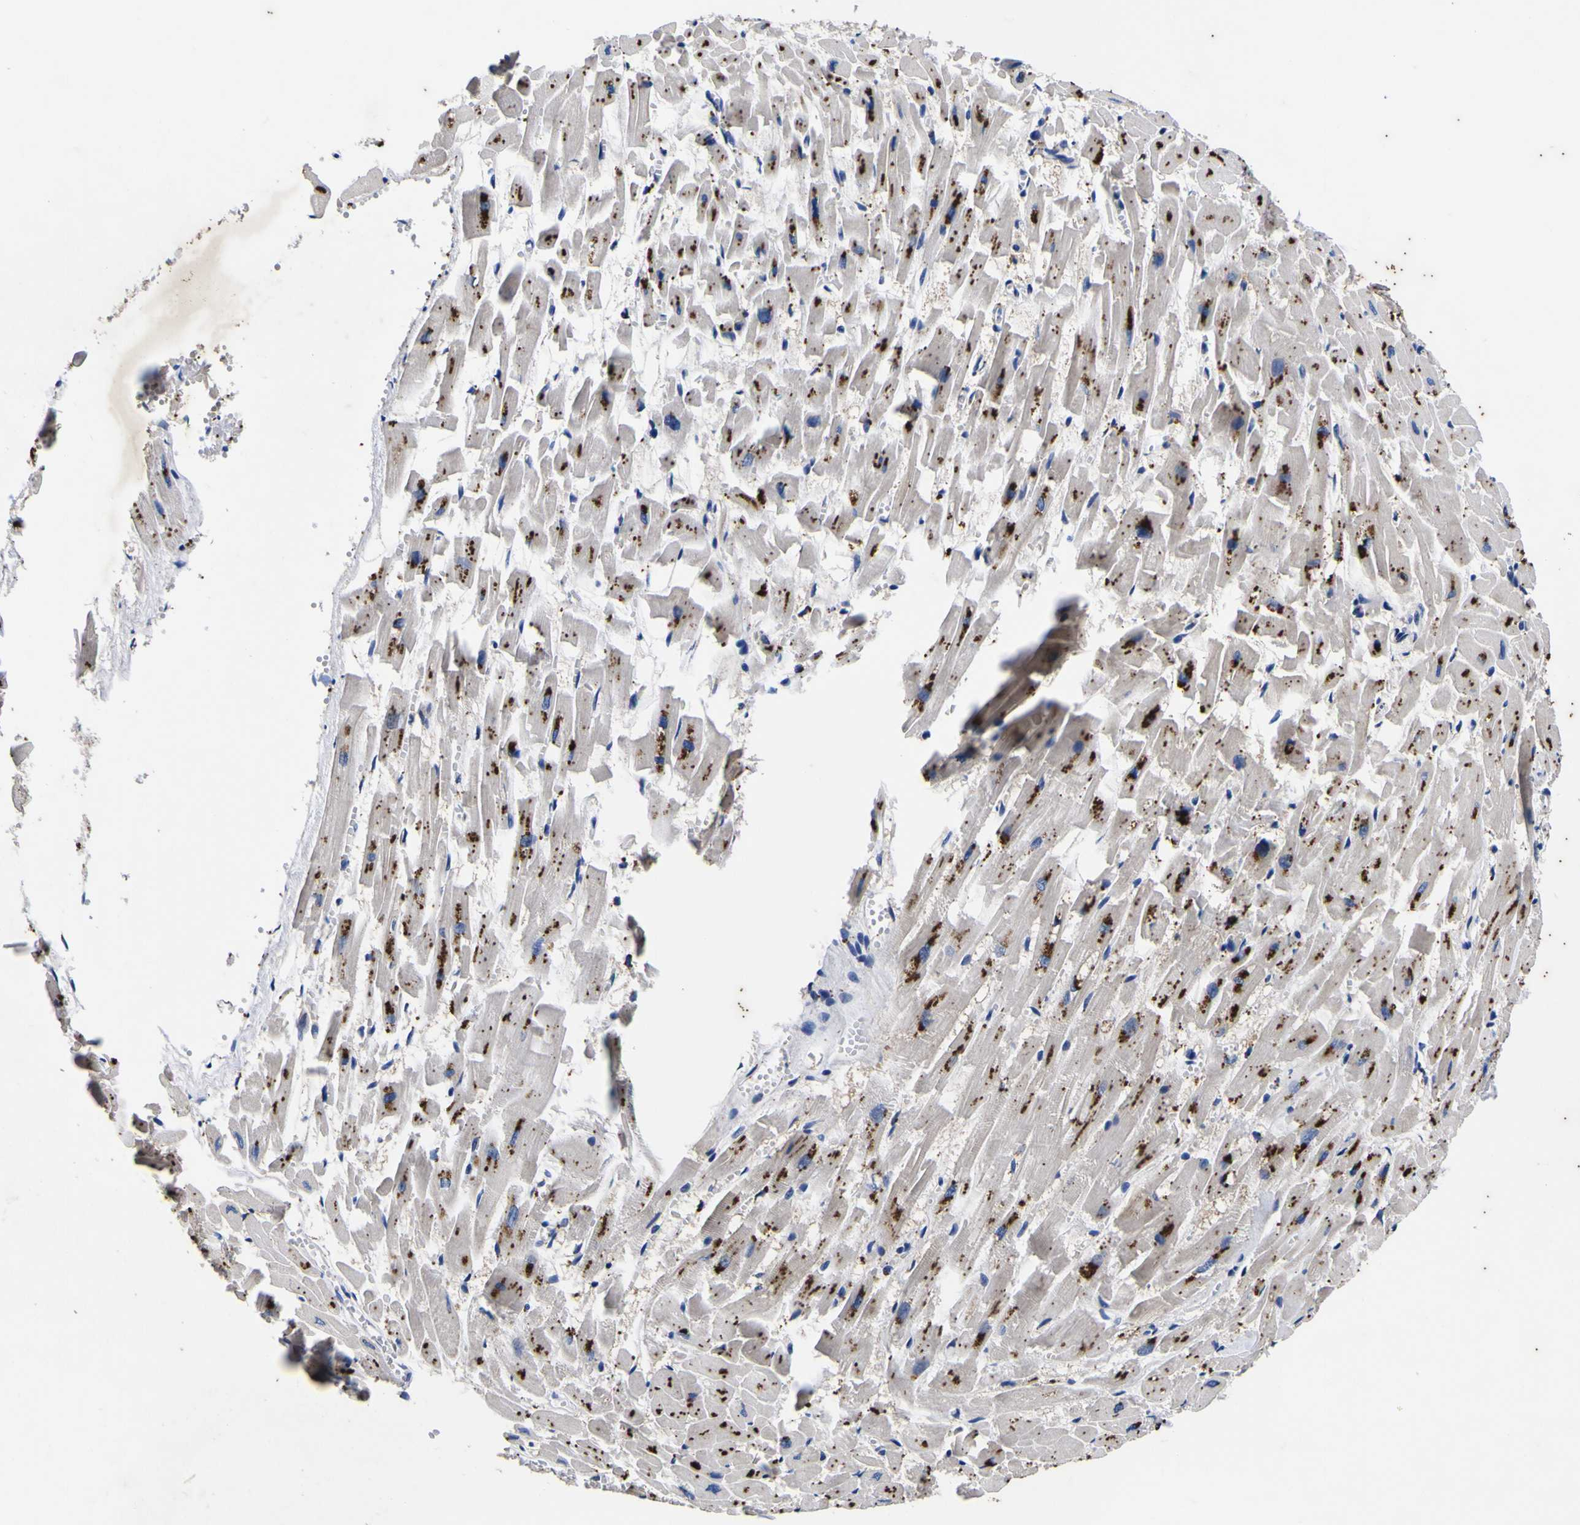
{"staining": {"intensity": "moderate", "quantity": ">75%", "location": "cytoplasmic/membranous"}, "tissue": "heart muscle", "cell_type": "Cardiomyocytes", "image_type": "normal", "snomed": [{"axis": "morphology", "description": "Normal tissue, NOS"}, {"axis": "topography", "description": "Heart"}], "caption": "Immunohistochemical staining of benign heart muscle displays moderate cytoplasmic/membranous protein staining in approximately >75% of cardiomyocytes. The protein is stained brown, and the nuclei are stained in blue (DAB IHC with brightfield microscopy, high magnification).", "gene": "IGFLR1", "patient": {"sex": "female", "age": 19}}